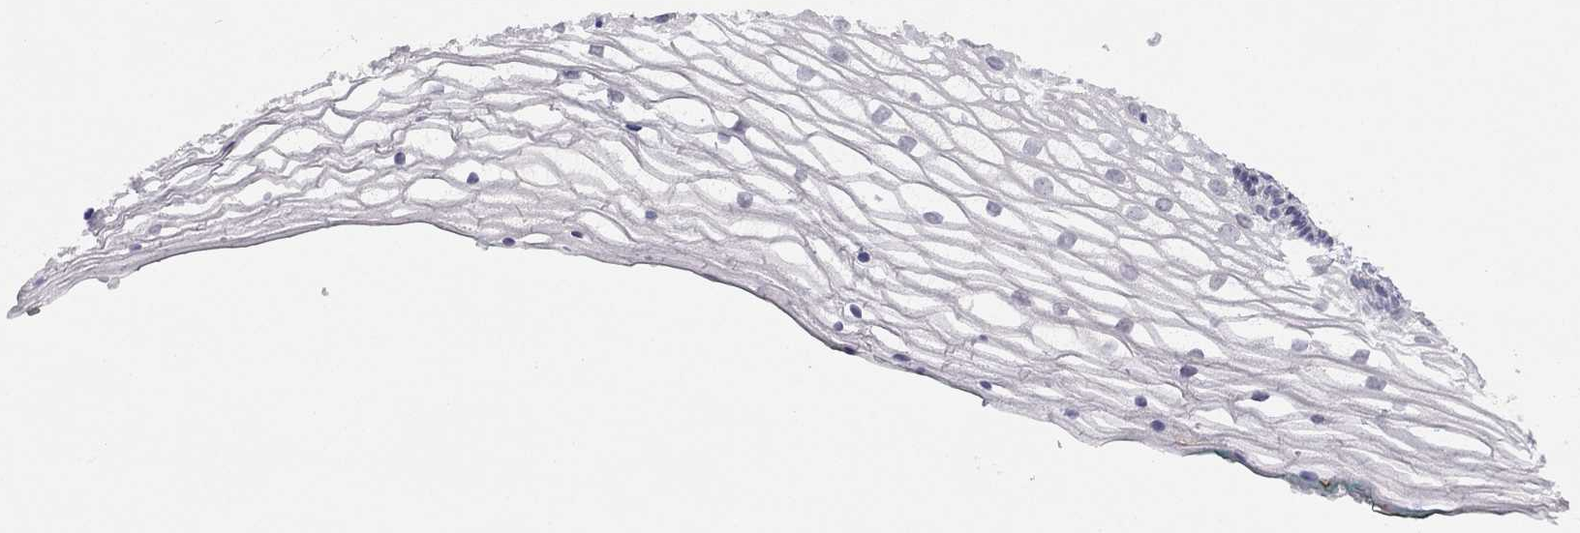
{"staining": {"intensity": "negative", "quantity": "none", "location": "none"}, "tissue": "vagina", "cell_type": "Squamous epithelial cells", "image_type": "normal", "snomed": [{"axis": "morphology", "description": "Normal tissue, NOS"}, {"axis": "topography", "description": "Vagina"}], "caption": "This is a image of IHC staining of normal vagina, which shows no positivity in squamous epithelial cells. The staining is performed using DAB brown chromogen with nuclei counter-stained in using hematoxylin.", "gene": "C16orf89", "patient": {"sex": "female", "age": 36}}